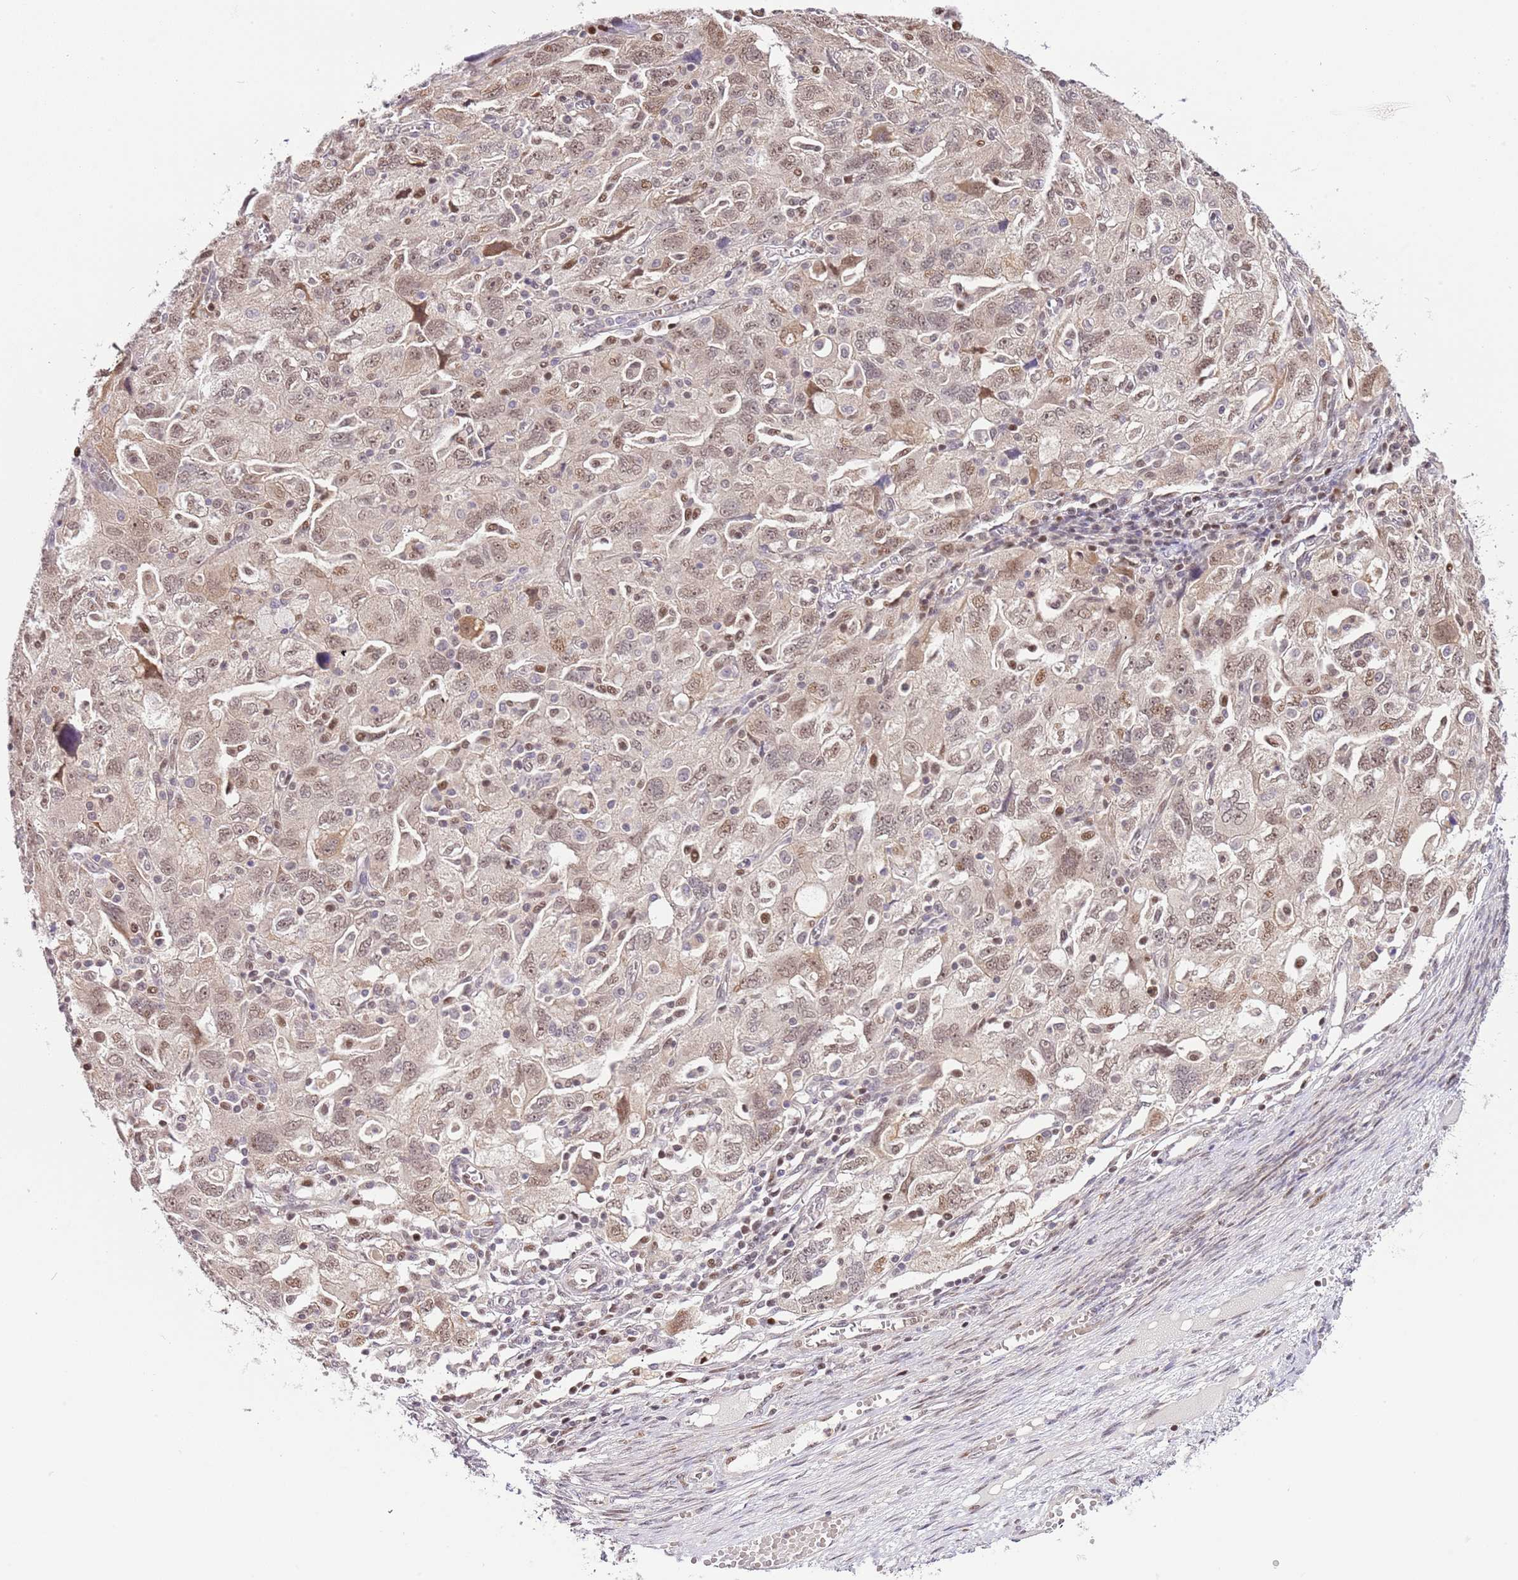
{"staining": {"intensity": "weak", "quantity": ">75%", "location": "nuclear"}, "tissue": "ovarian cancer", "cell_type": "Tumor cells", "image_type": "cancer", "snomed": [{"axis": "morphology", "description": "Carcinoma, NOS"}, {"axis": "morphology", "description": "Cystadenocarcinoma, serous, NOS"}, {"axis": "topography", "description": "Ovary"}], "caption": "A brown stain shows weak nuclear positivity of a protein in human ovarian carcinoma tumor cells.", "gene": "RFK", "patient": {"sex": "female", "age": 69}}